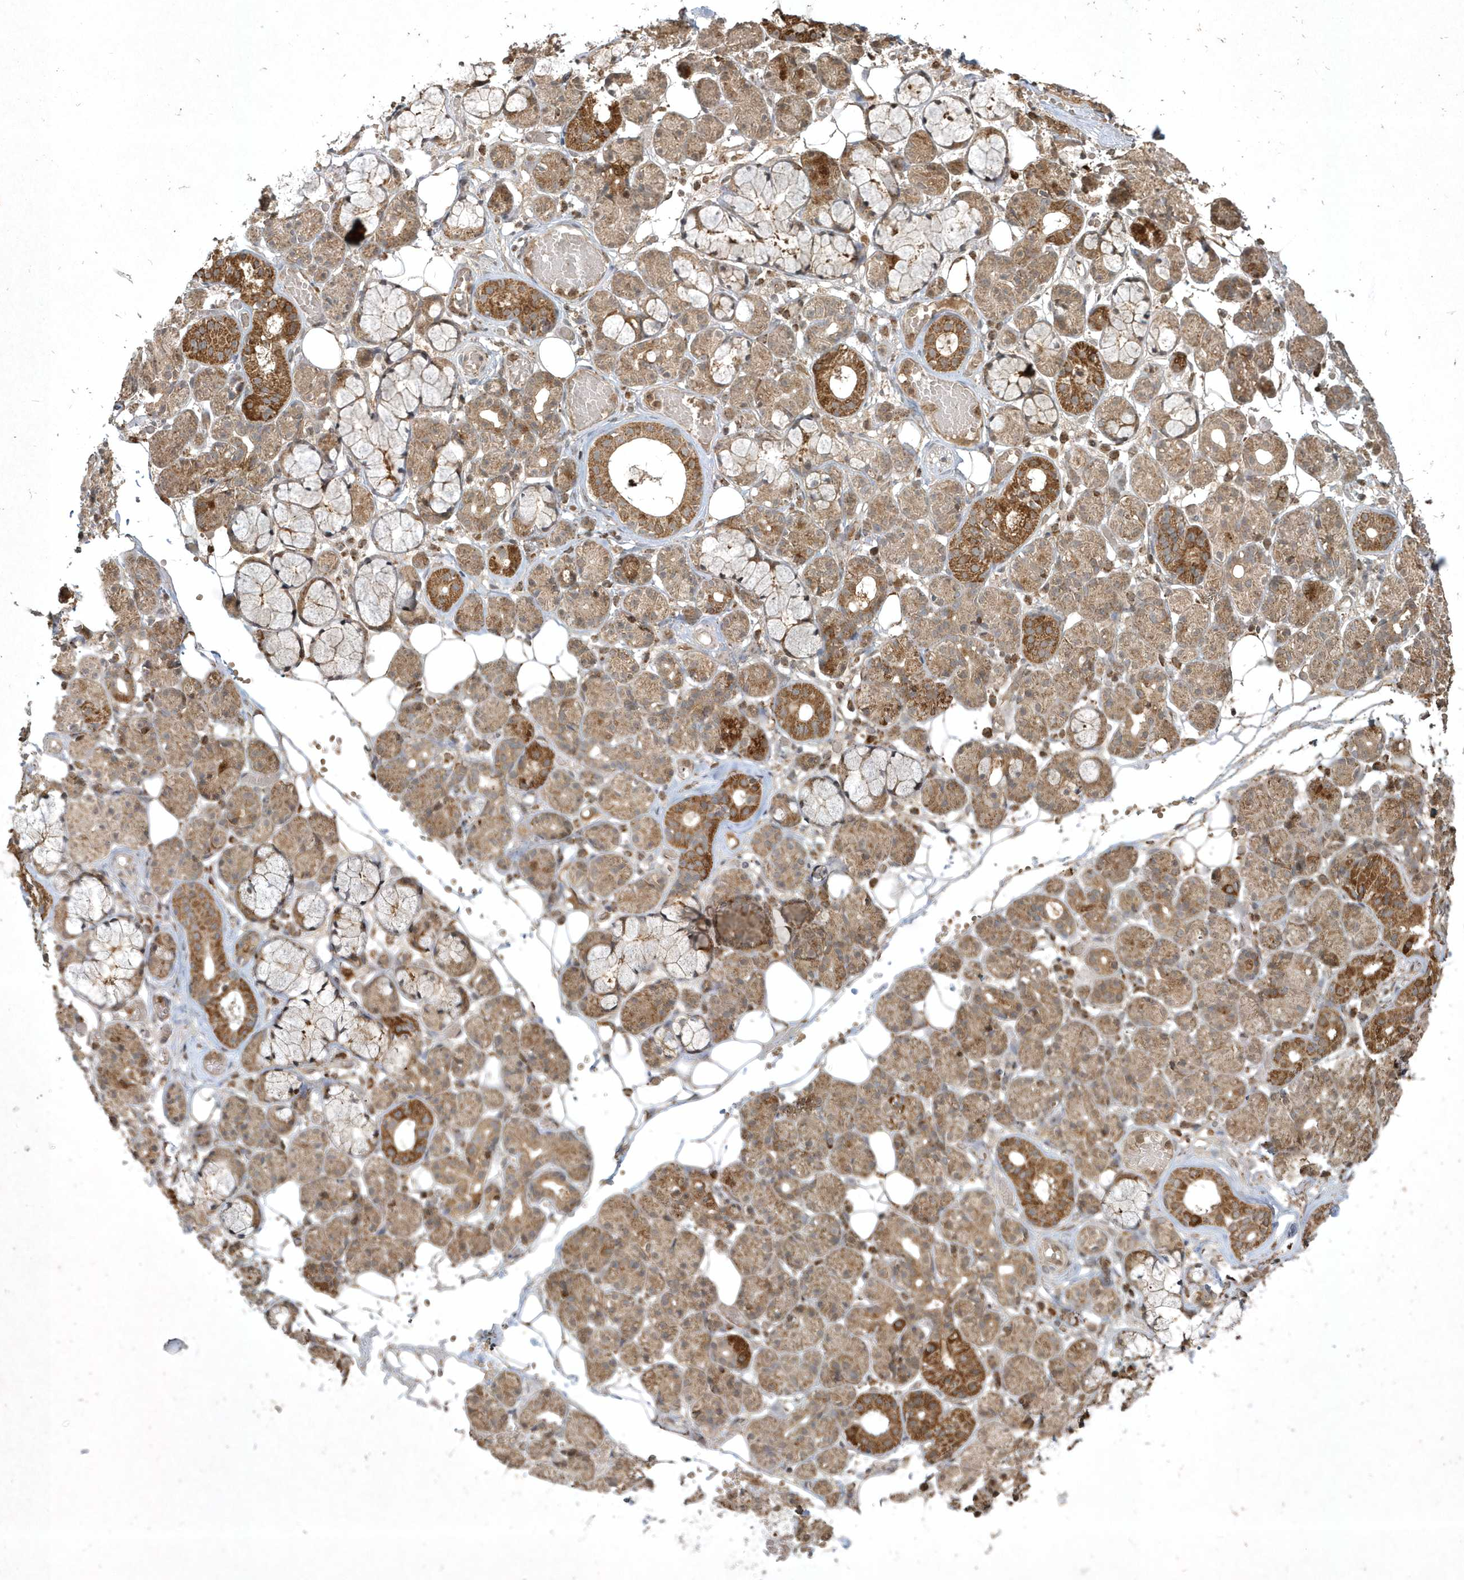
{"staining": {"intensity": "moderate", "quantity": "25%-75%", "location": "cytoplasmic/membranous"}, "tissue": "salivary gland", "cell_type": "Glandular cells", "image_type": "normal", "snomed": [{"axis": "morphology", "description": "Normal tissue, NOS"}, {"axis": "topography", "description": "Salivary gland"}], "caption": "Glandular cells reveal medium levels of moderate cytoplasmic/membranous positivity in approximately 25%-75% of cells in benign salivary gland. The staining was performed using DAB, with brown indicating positive protein expression. Nuclei are stained blue with hematoxylin.", "gene": "PLTP", "patient": {"sex": "male", "age": 63}}